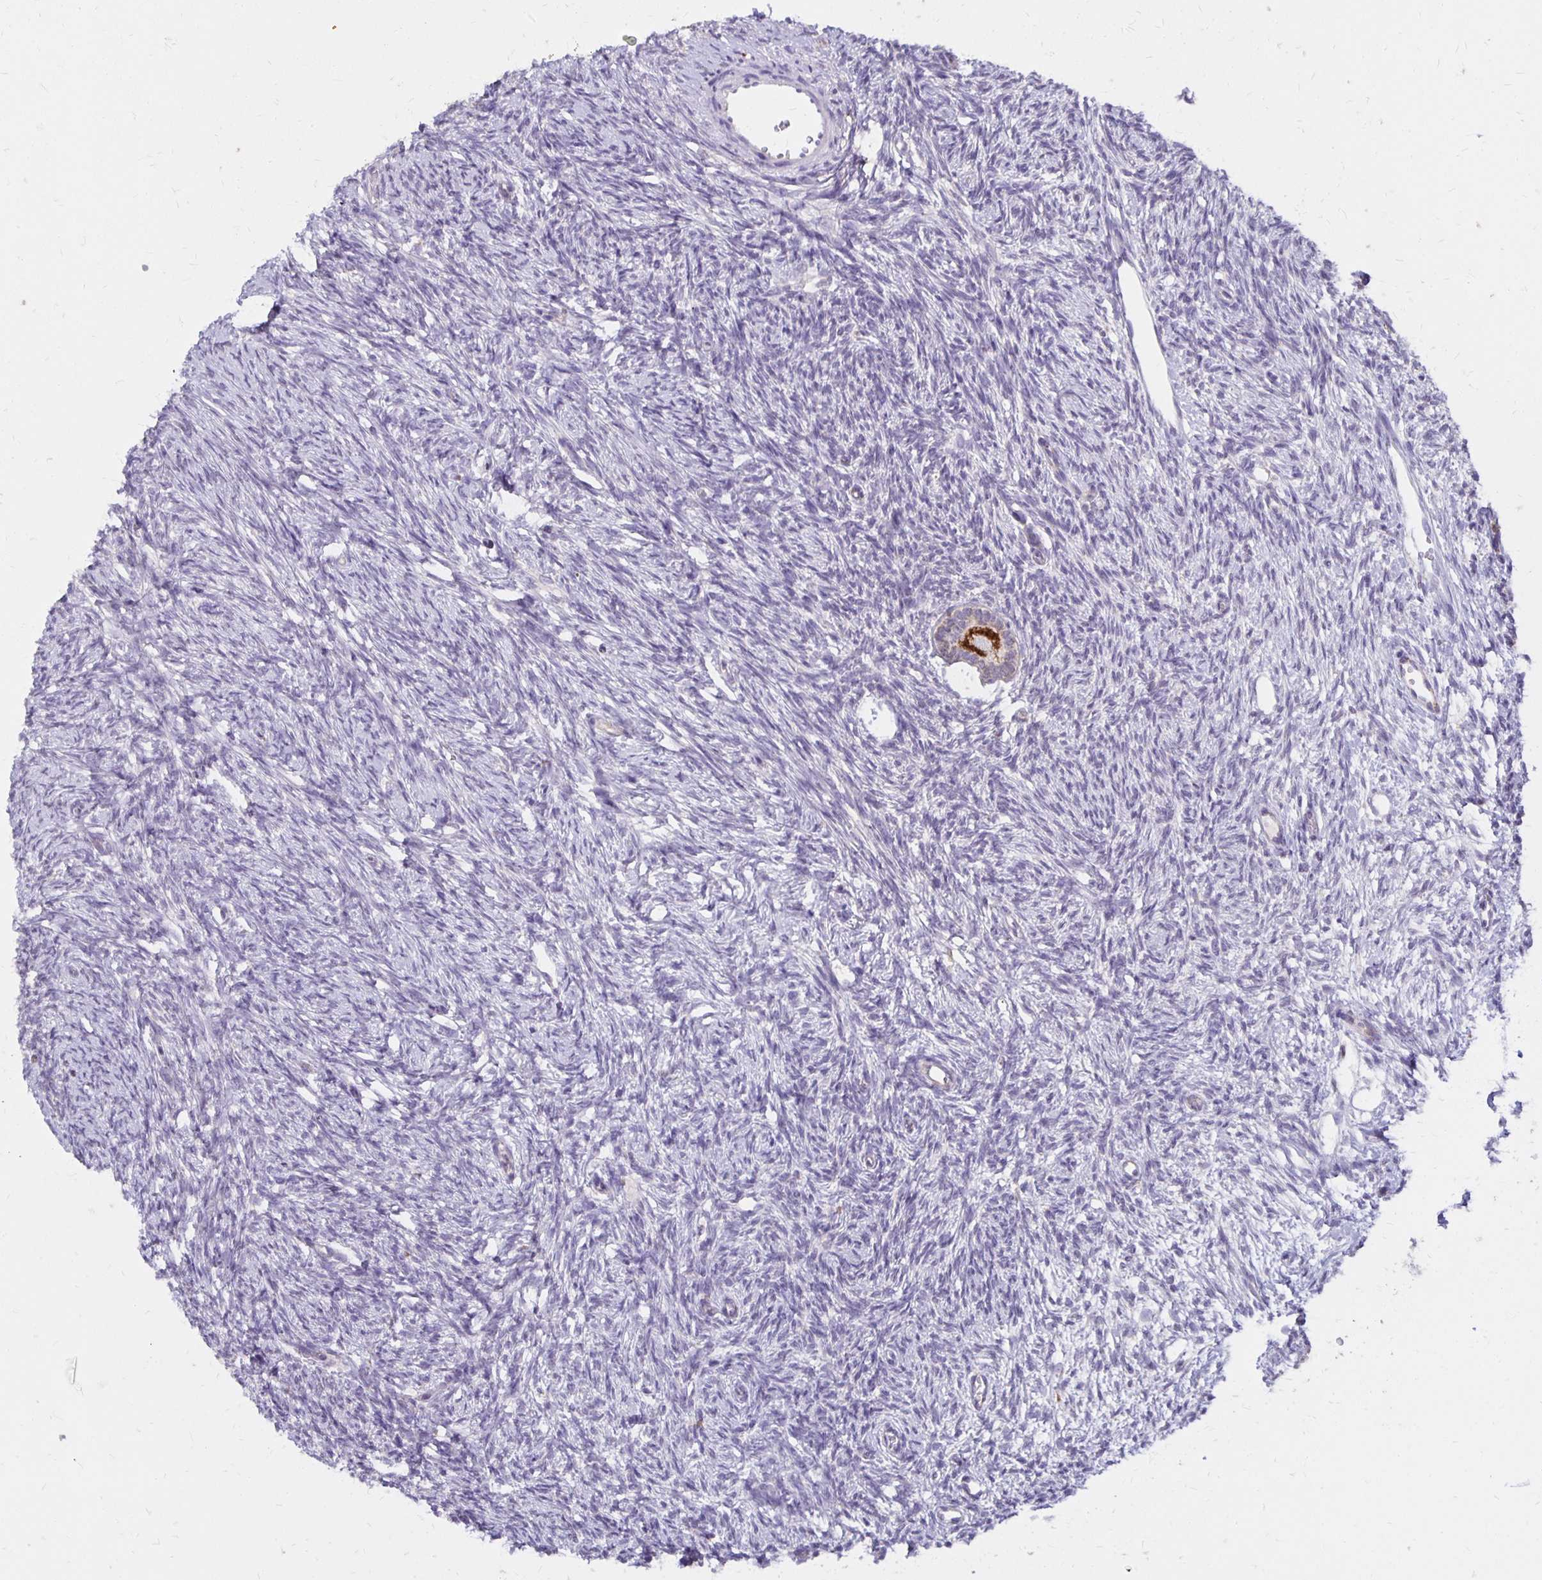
{"staining": {"intensity": "strong", "quantity": ">75%", "location": "cytoplasmic/membranous"}, "tissue": "ovary", "cell_type": "Follicle cells", "image_type": "normal", "snomed": [{"axis": "morphology", "description": "Normal tissue, NOS"}, {"axis": "topography", "description": "Ovary"}], "caption": "Protein expression analysis of benign human ovary reveals strong cytoplasmic/membranous staining in approximately >75% of follicle cells.", "gene": "IER3", "patient": {"sex": "female", "age": 33}}